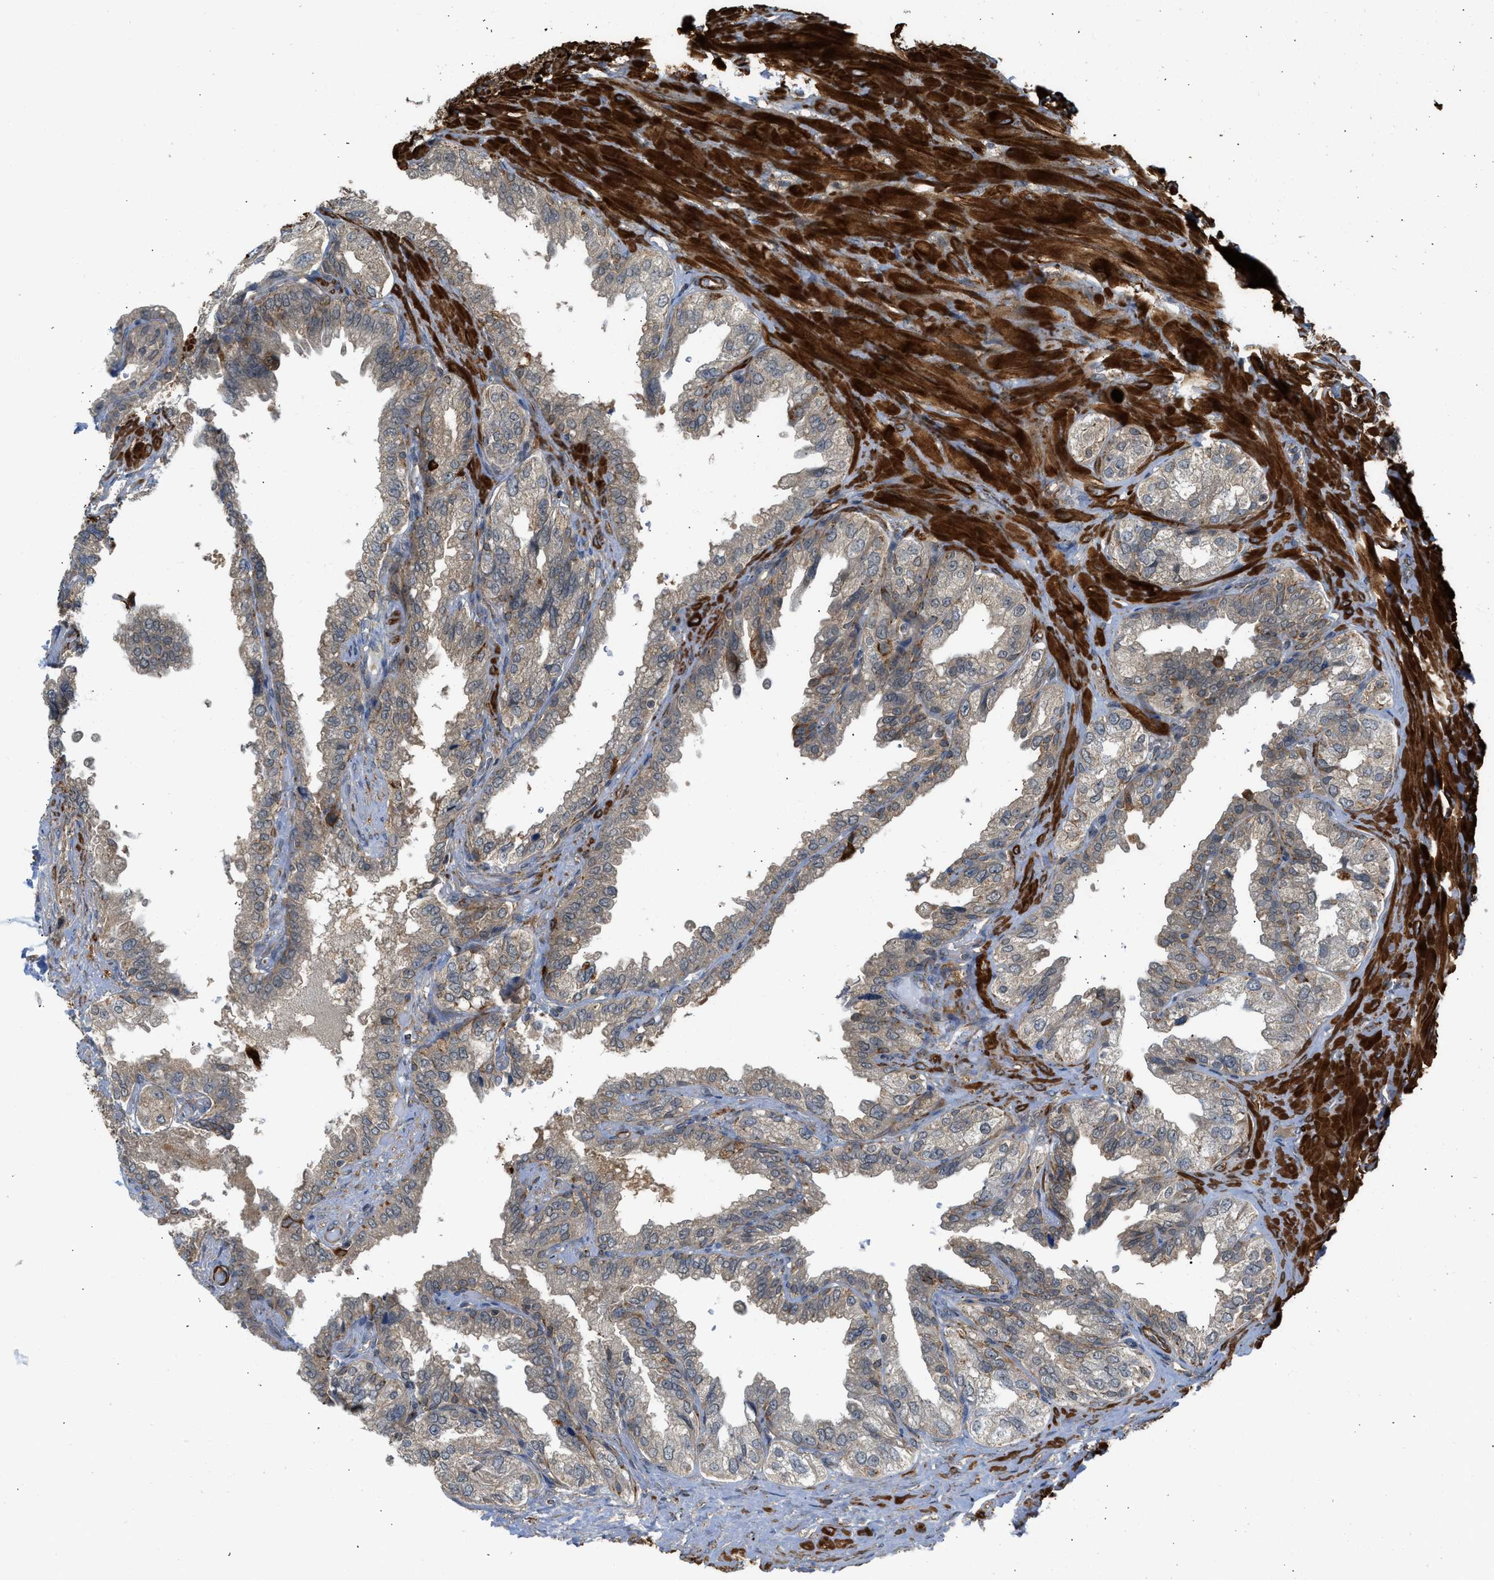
{"staining": {"intensity": "weak", "quantity": "25%-75%", "location": "cytoplasmic/membranous"}, "tissue": "seminal vesicle", "cell_type": "Glandular cells", "image_type": "normal", "snomed": [{"axis": "morphology", "description": "Normal tissue, NOS"}, {"axis": "topography", "description": "Seminal veicle"}], "caption": "The micrograph shows a brown stain indicating the presence of a protein in the cytoplasmic/membranous of glandular cells in seminal vesicle.", "gene": "SESN2", "patient": {"sex": "male", "age": 68}}